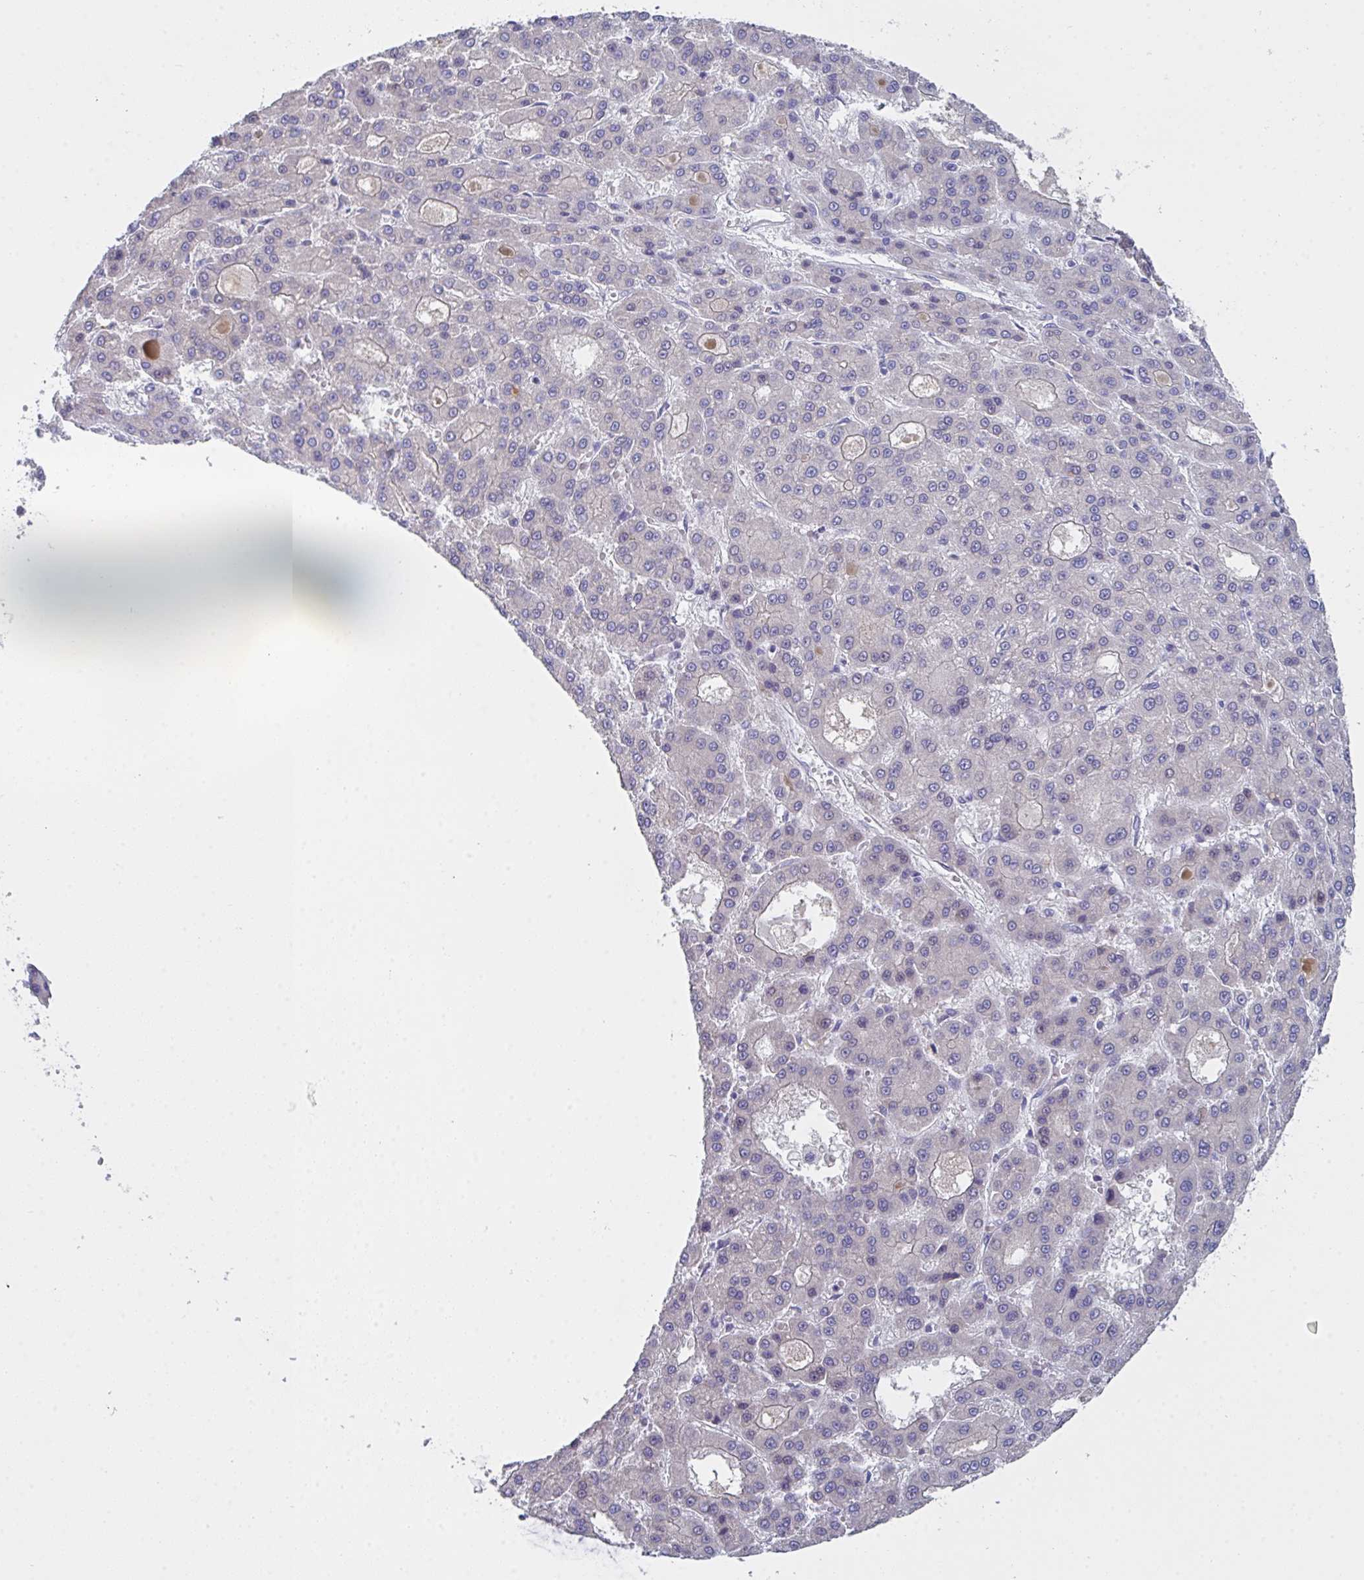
{"staining": {"intensity": "negative", "quantity": "none", "location": "none"}, "tissue": "liver cancer", "cell_type": "Tumor cells", "image_type": "cancer", "snomed": [{"axis": "morphology", "description": "Carcinoma, Hepatocellular, NOS"}, {"axis": "topography", "description": "Liver"}], "caption": "Liver cancer was stained to show a protein in brown. There is no significant positivity in tumor cells. (DAB (3,3'-diaminobenzidine) immunohistochemistry (IHC), high magnification).", "gene": "FBXO47", "patient": {"sex": "male", "age": 70}}